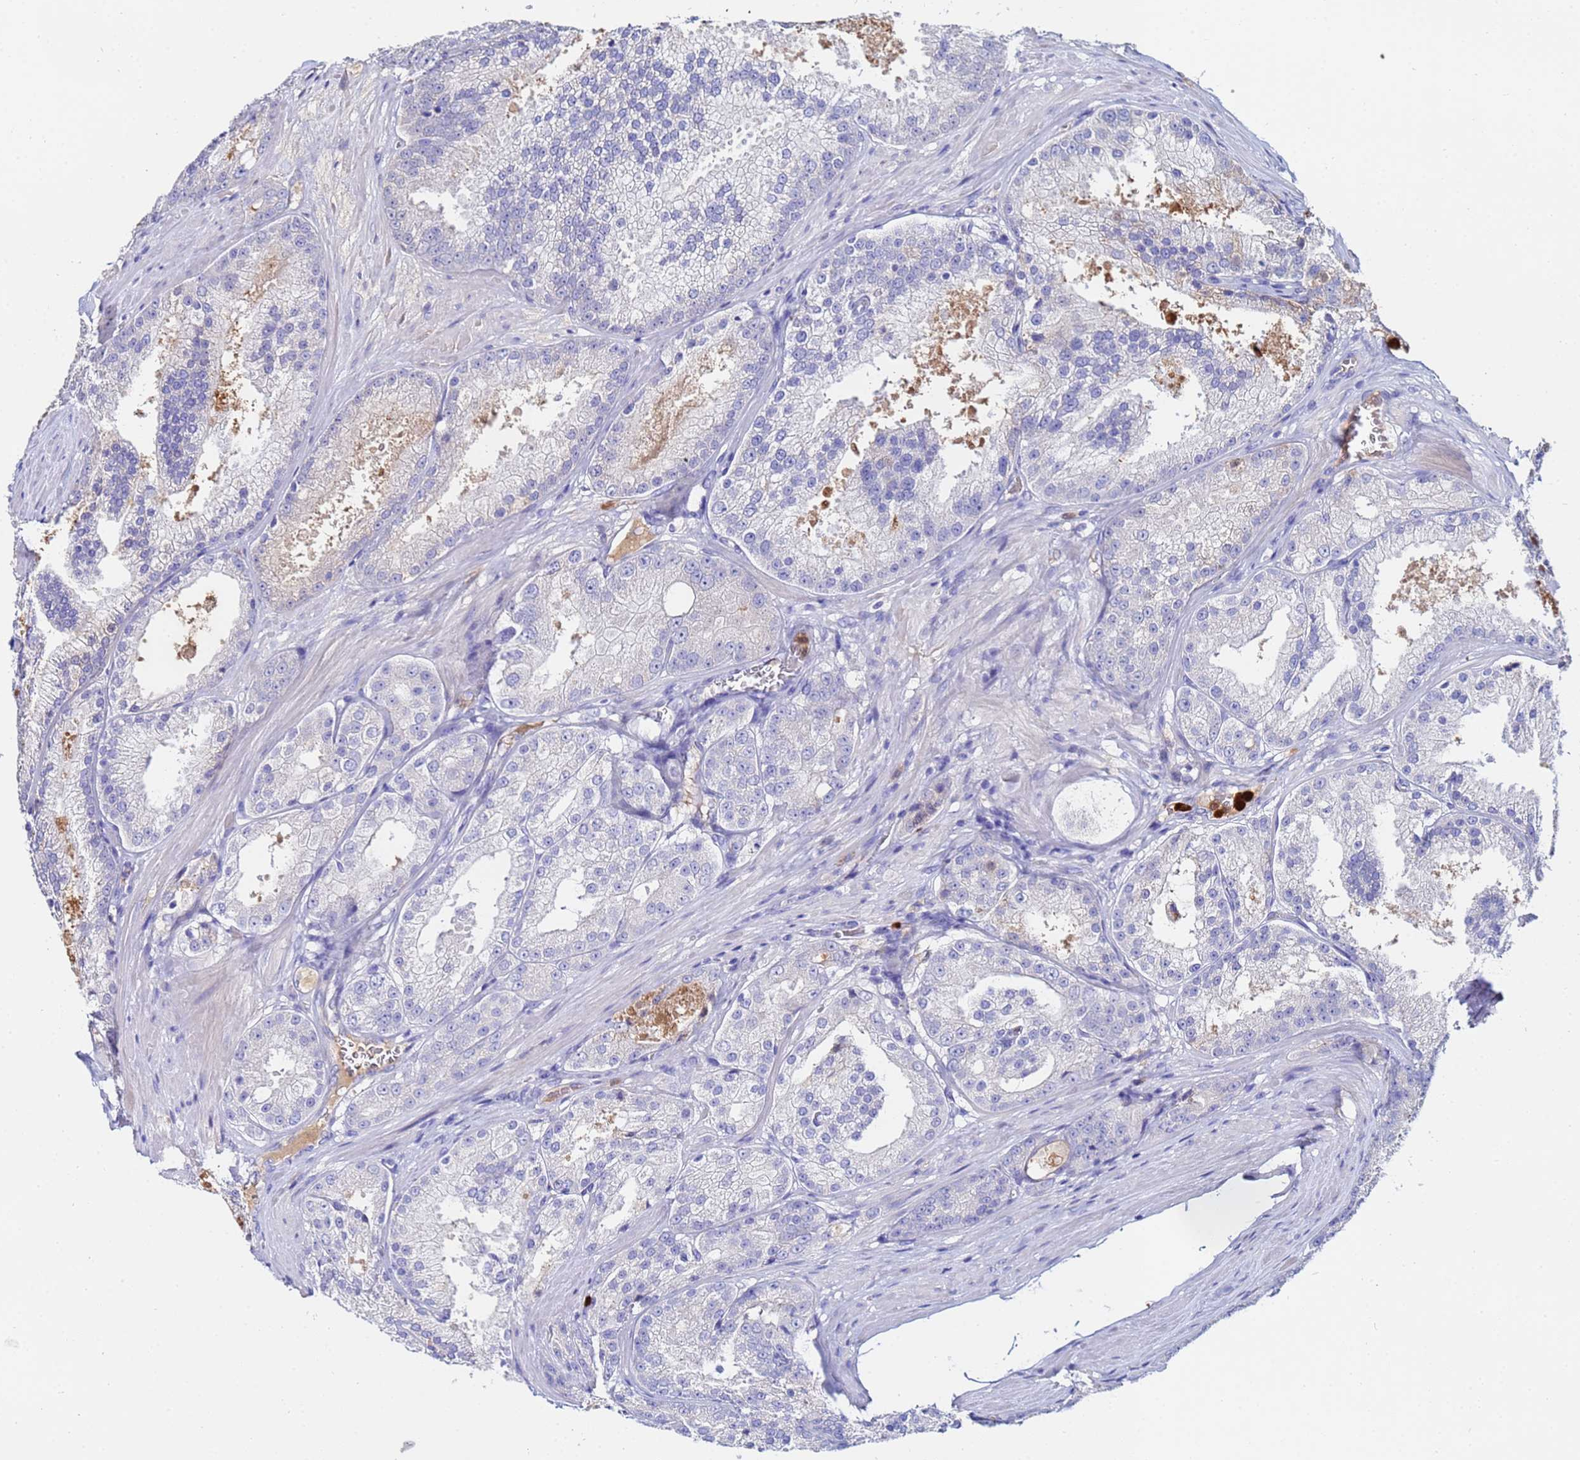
{"staining": {"intensity": "negative", "quantity": "none", "location": "none"}, "tissue": "prostate cancer", "cell_type": "Tumor cells", "image_type": "cancer", "snomed": [{"axis": "morphology", "description": "Adenocarcinoma, High grade"}, {"axis": "topography", "description": "Prostate"}], "caption": "Tumor cells show no significant protein expression in prostate cancer.", "gene": "TUBAL3", "patient": {"sex": "male", "age": 61}}